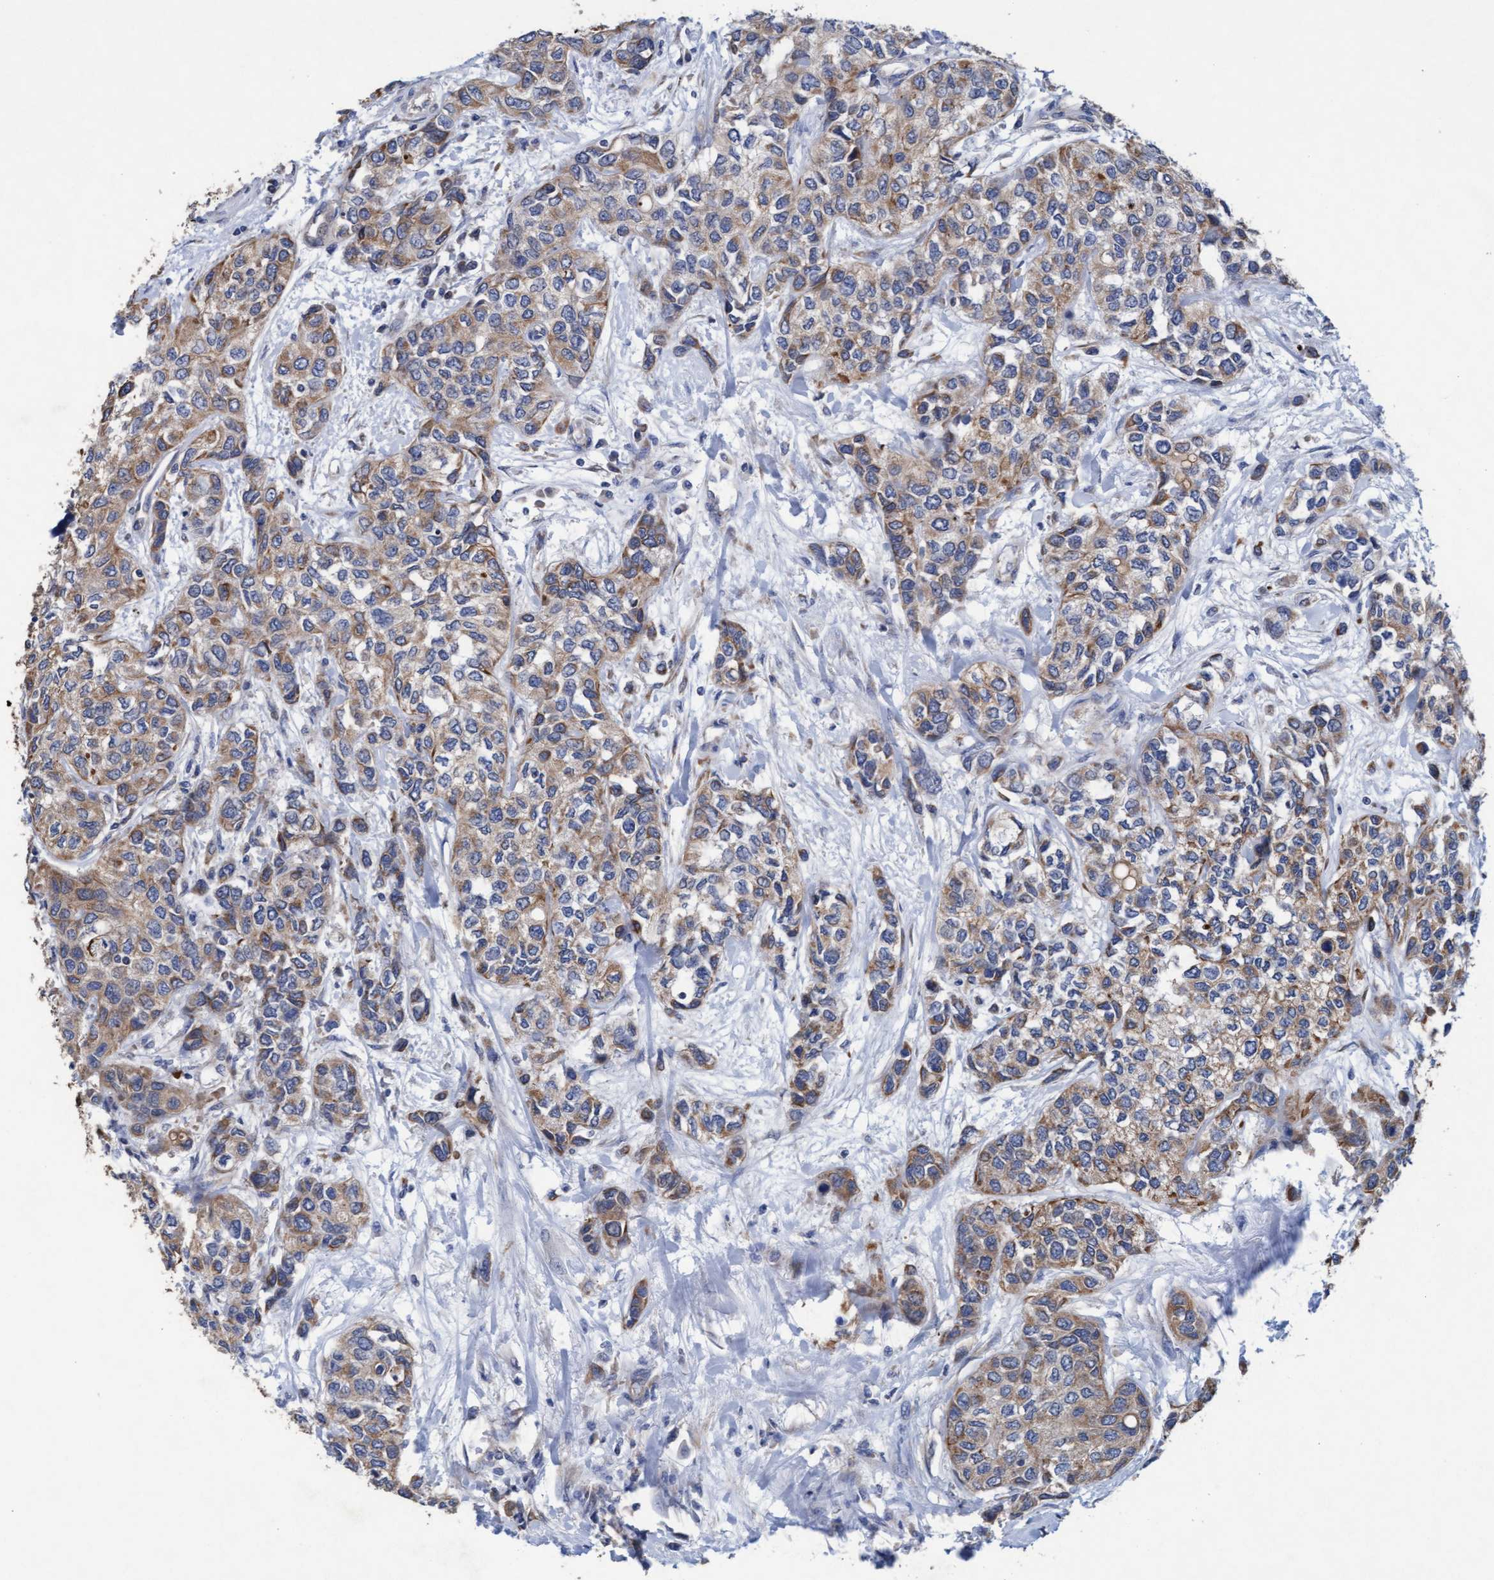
{"staining": {"intensity": "moderate", "quantity": ">75%", "location": "cytoplasmic/membranous"}, "tissue": "urothelial cancer", "cell_type": "Tumor cells", "image_type": "cancer", "snomed": [{"axis": "morphology", "description": "Urothelial carcinoma, High grade"}, {"axis": "topography", "description": "Urinary bladder"}], "caption": "This is an image of IHC staining of urothelial carcinoma (high-grade), which shows moderate expression in the cytoplasmic/membranous of tumor cells.", "gene": "MRPL38", "patient": {"sex": "female", "age": 56}}